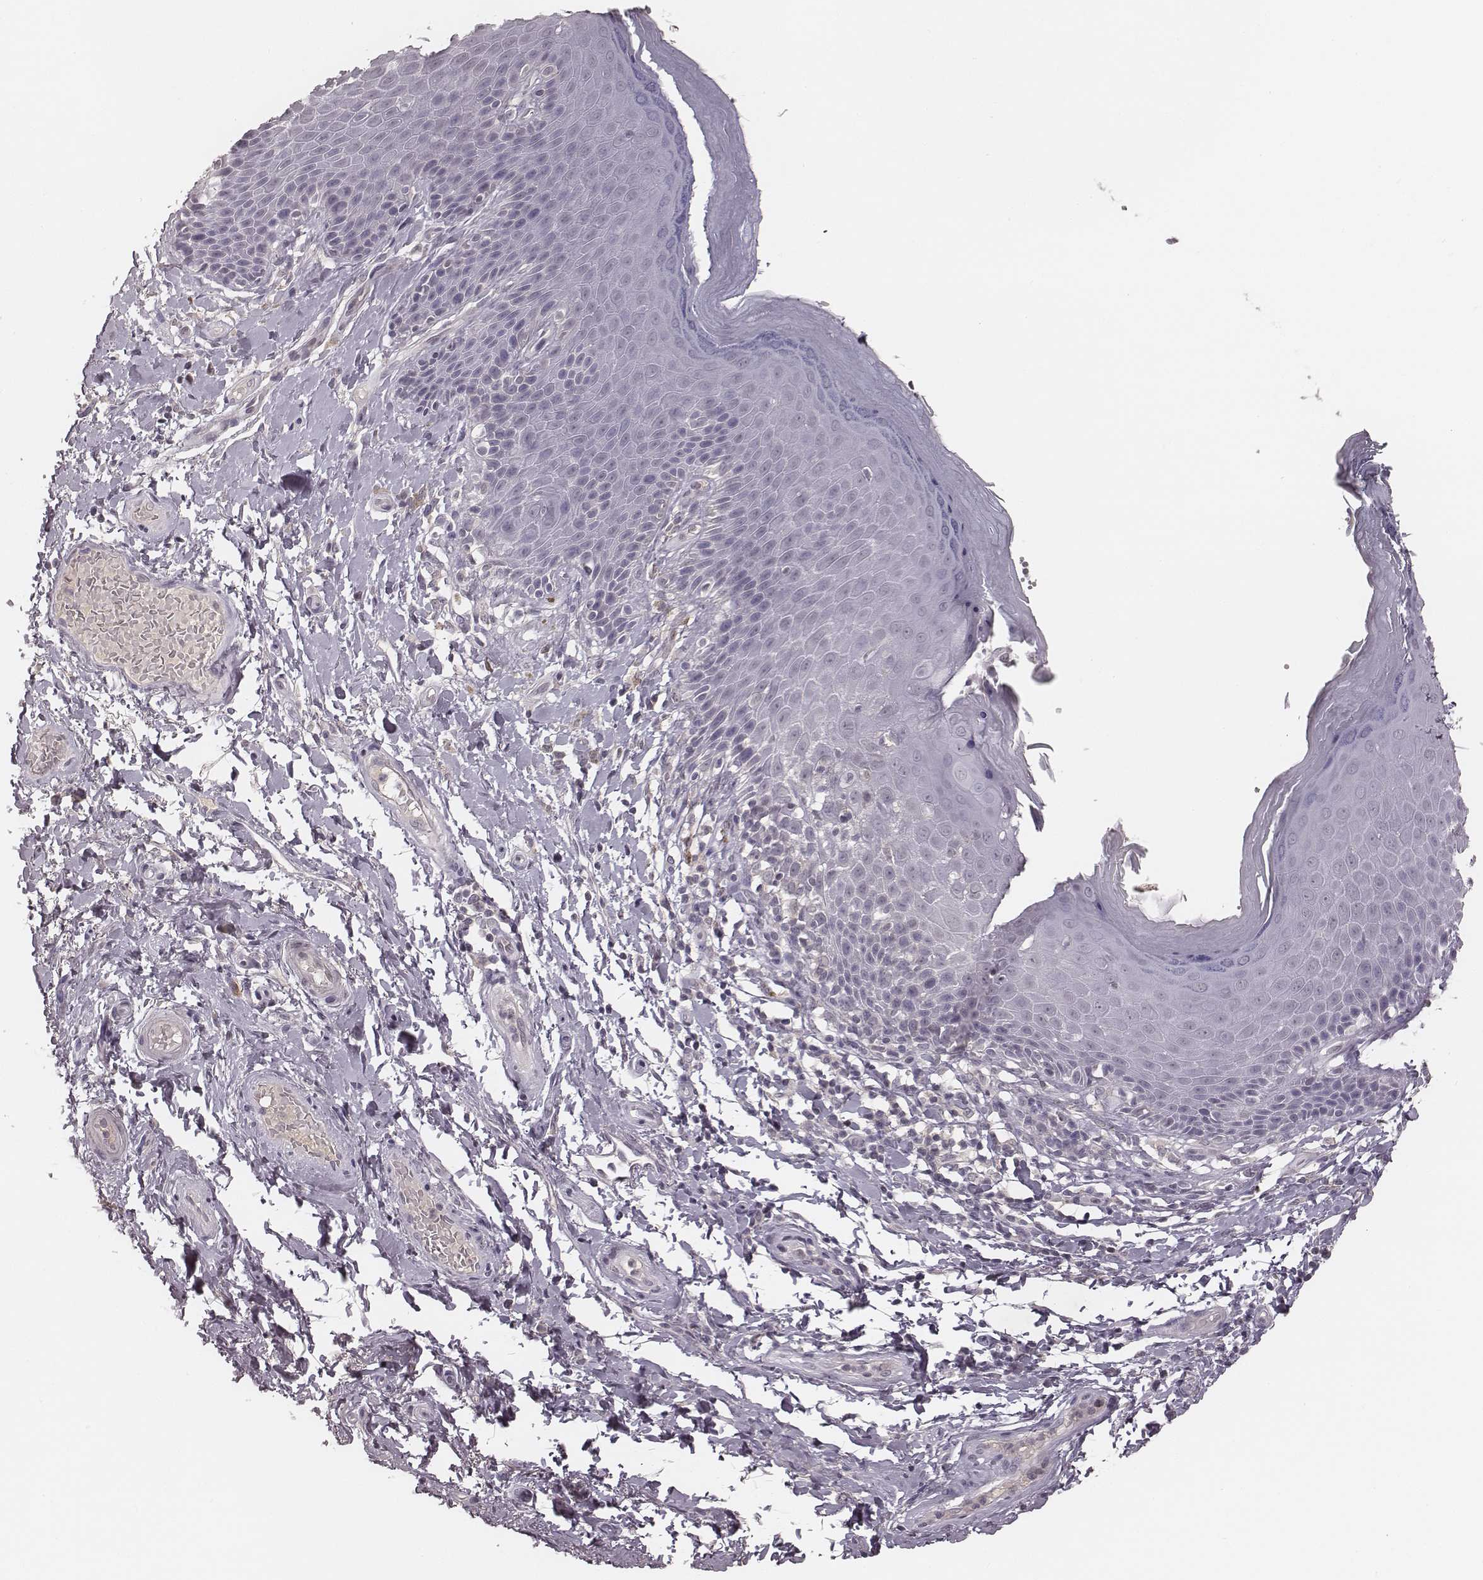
{"staining": {"intensity": "negative", "quantity": "none", "location": "none"}, "tissue": "skin", "cell_type": "Epidermal cells", "image_type": "normal", "snomed": [{"axis": "morphology", "description": "Normal tissue, NOS"}, {"axis": "topography", "description": "Anal"}, {"axis": "topography", "description": "Peripheral nerve tissue"}], "caption": "Epidermal cells show no significant expression in benign skin. The staining is performed using DAB (3,3'-diaminobenzidine) brown chromogen with nuclei counter-stained in using hematoxylin.", "gene": "MSX1", "patient": {"sex": "male", "age": 51}}